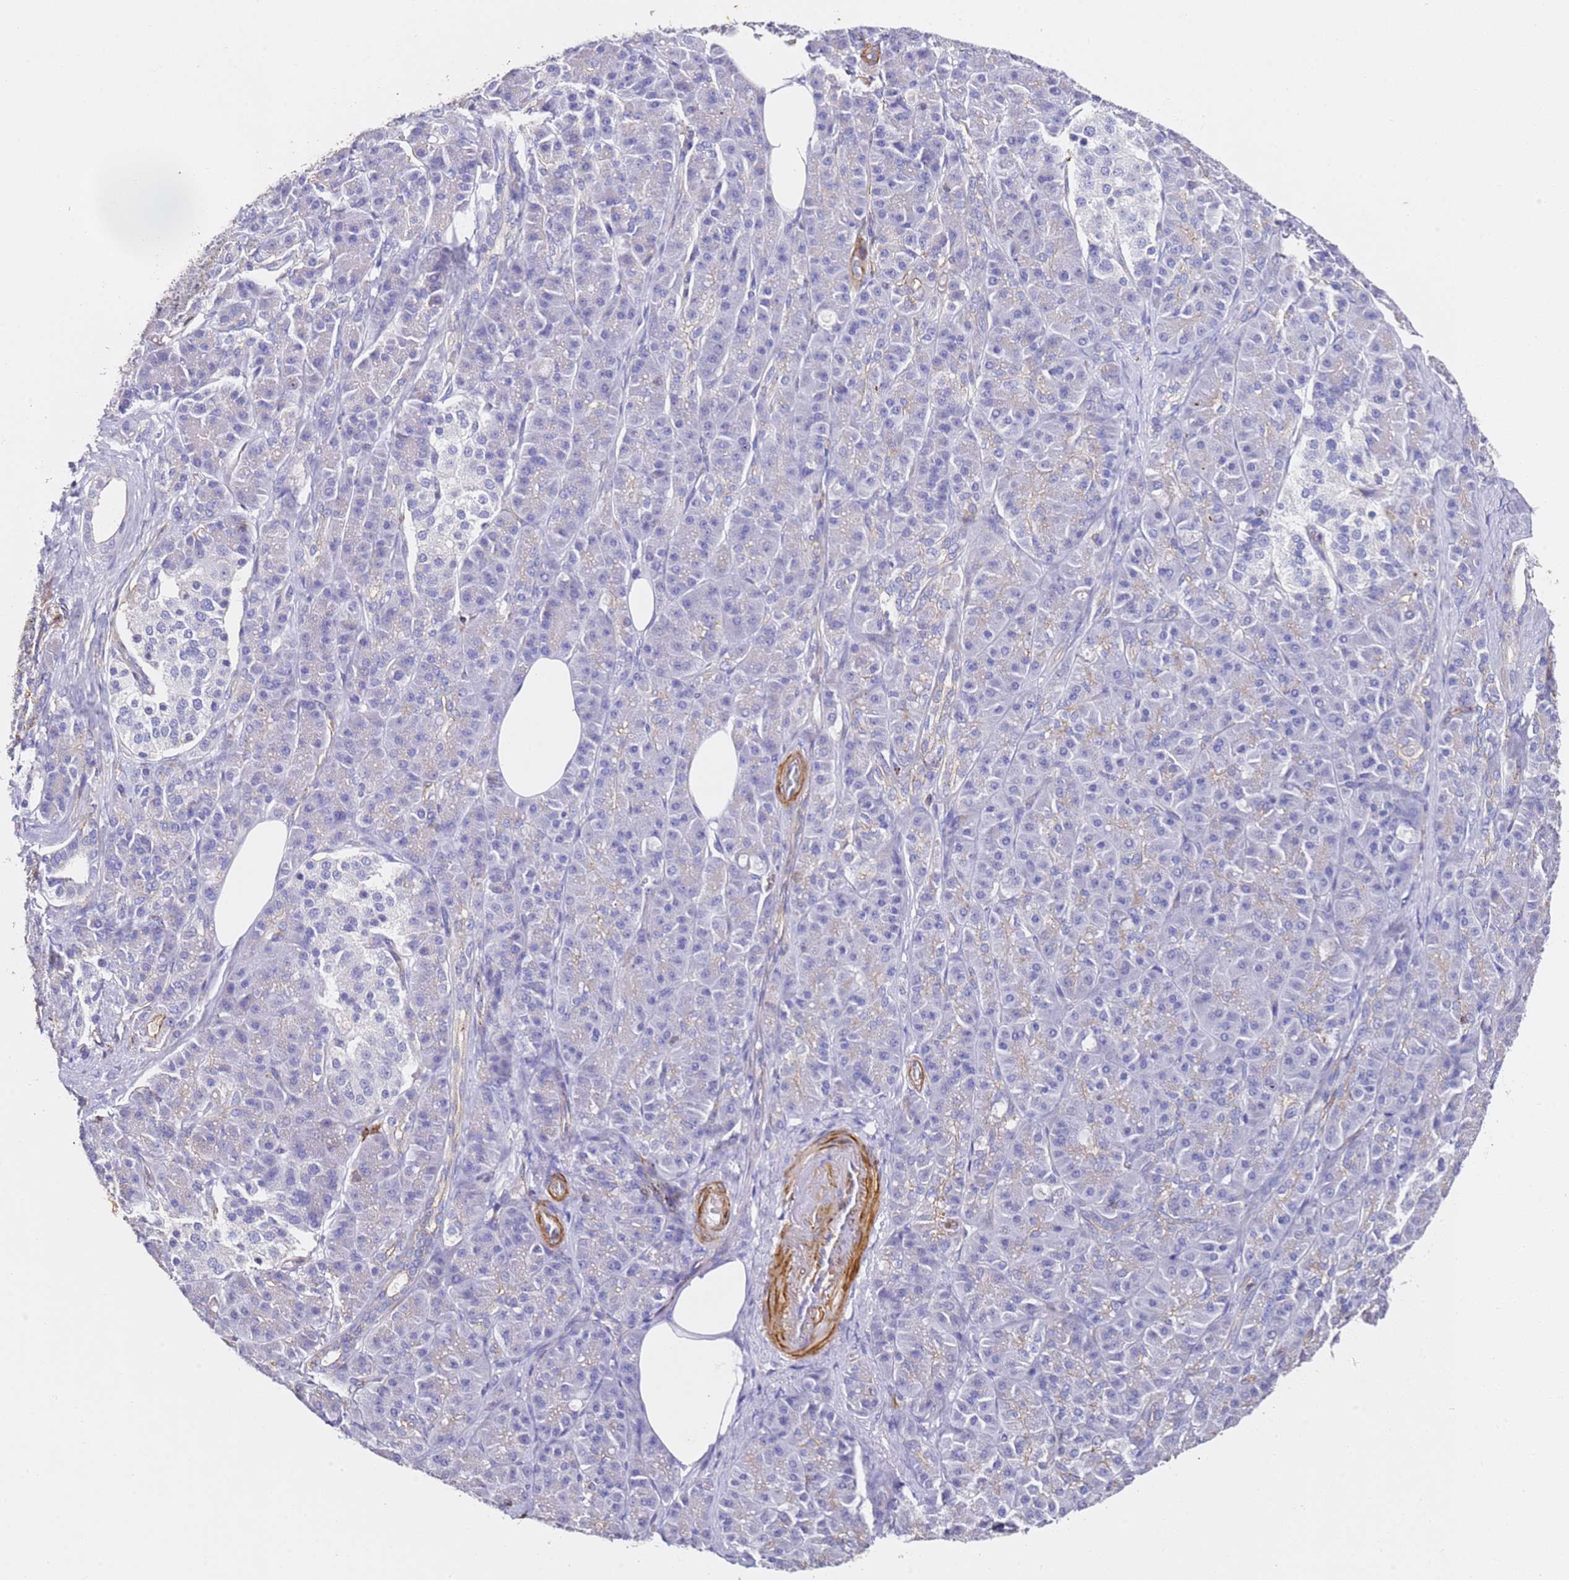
{"staining": {"intensity": "negative", "quantity": "none", "location": "none"}, "tissue": "pancreatic cancer", "cell_type": "Tumor cells", "image_type": "cancer", "snomed": [{"axis": "morphology", "description": "Adenocarcinoma, NOS"}, {"axis": "topography", "description": "Pancreas"}], "caption": "Immunohistochemistry (IHC) image of neoplastic tissue: pancreatic cancer (adenocarcinoma) stained with DAB (3,3'-diaminobenzidine) demonstrates no significant protein positivity in tumor cells. The staining was performed using DAB (3,3'-diaminobenzidine) to visualize the protein expression in brown, while the nuclei were stained in blue with hematoxylin (Magnification: 20x).", "gene": "ZNF671", "patient": {"sex": "male", "age": 57}}